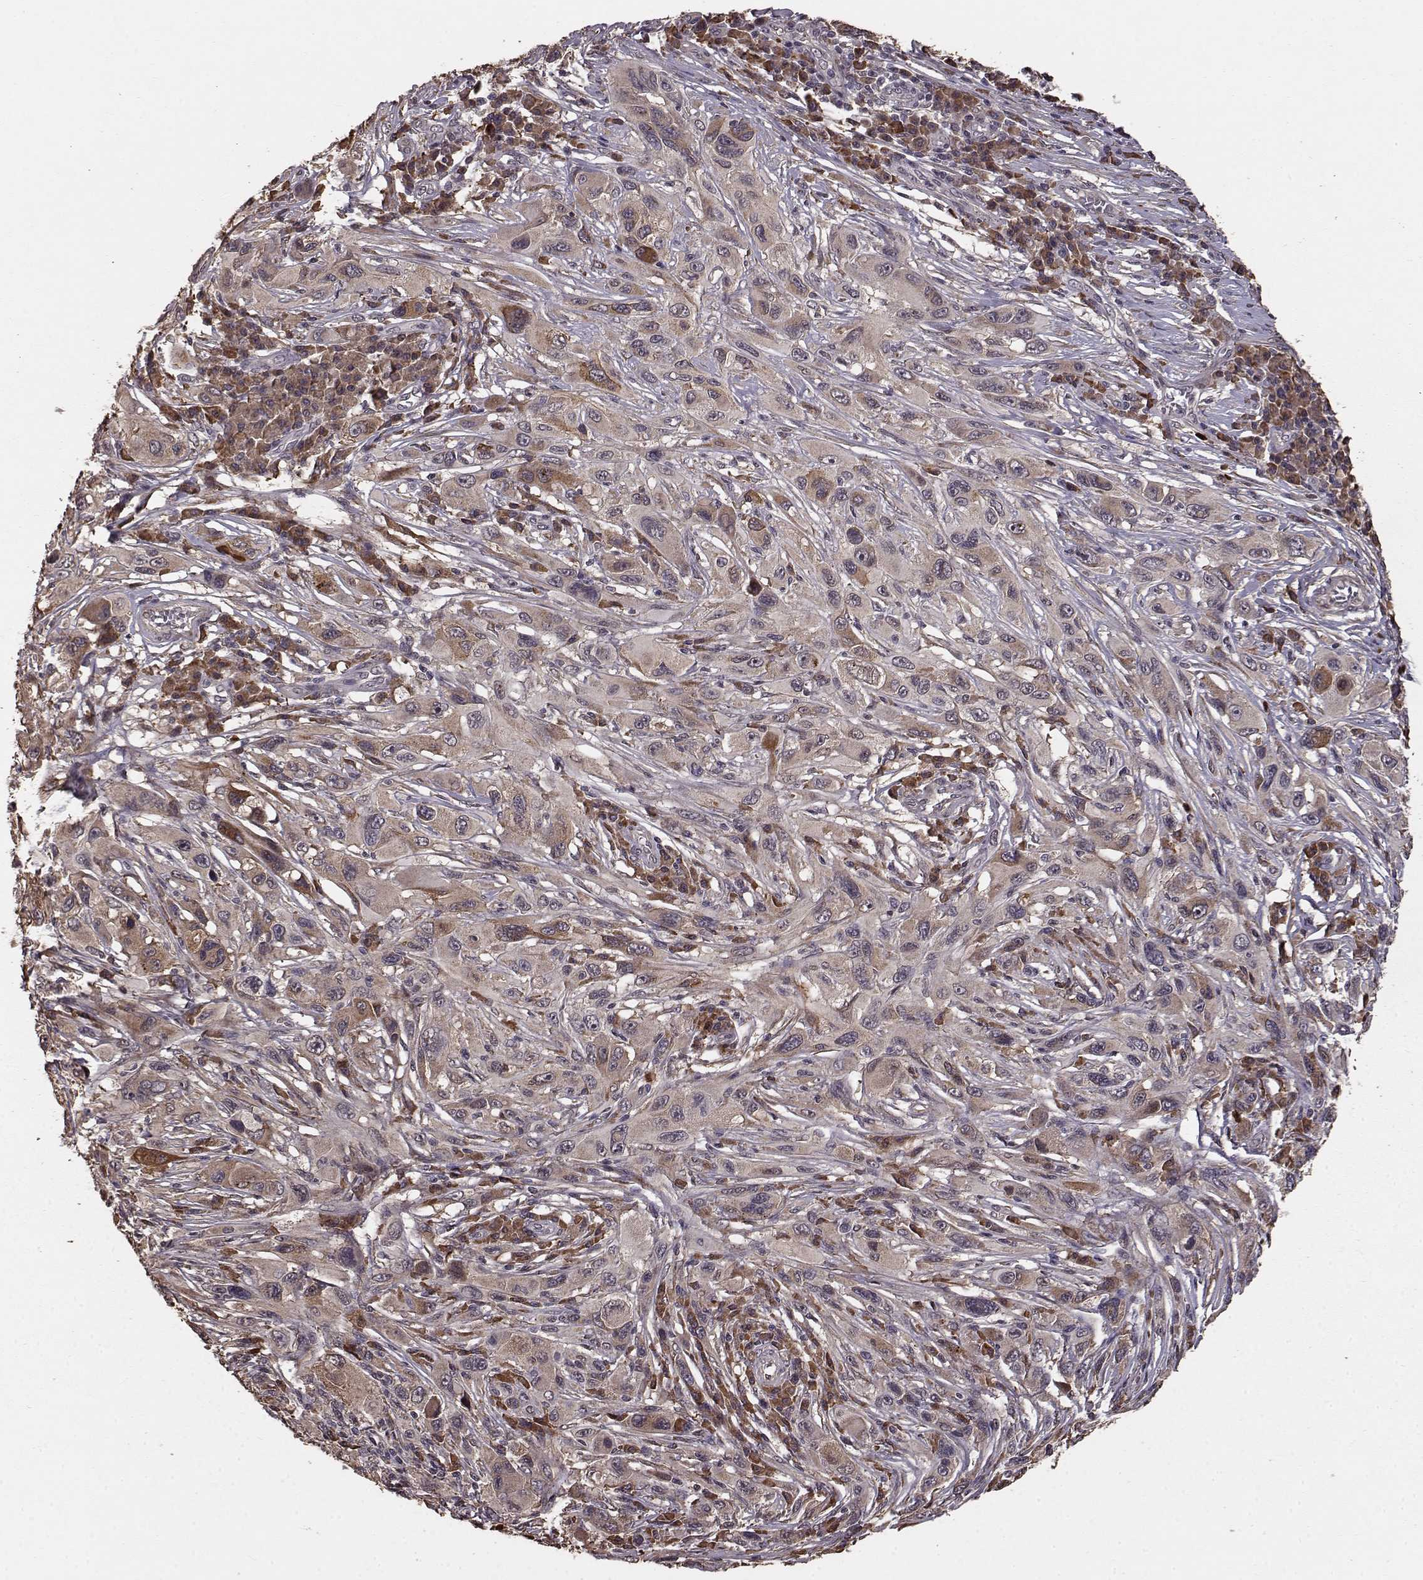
{"staining": {"intensity": "moderate", "quantity": ">75%", "location": "cytoplasmic/membranous"}, "tissue": "melanoma", "cell_type": "Tumor cells", "image_type": "cancer", "snomed": [{"axis": "morphology", "description": "Malignant melanoma, NOS"}, {"axis": "topography", "description": "Skin"}], "caption": "A brown stain labels moderate cytoplasmic/membranous expression of a protein in human malignant melanoma tumor cells.", "gene": "USP15", "patient": {"sex": "male", "age": 53}}